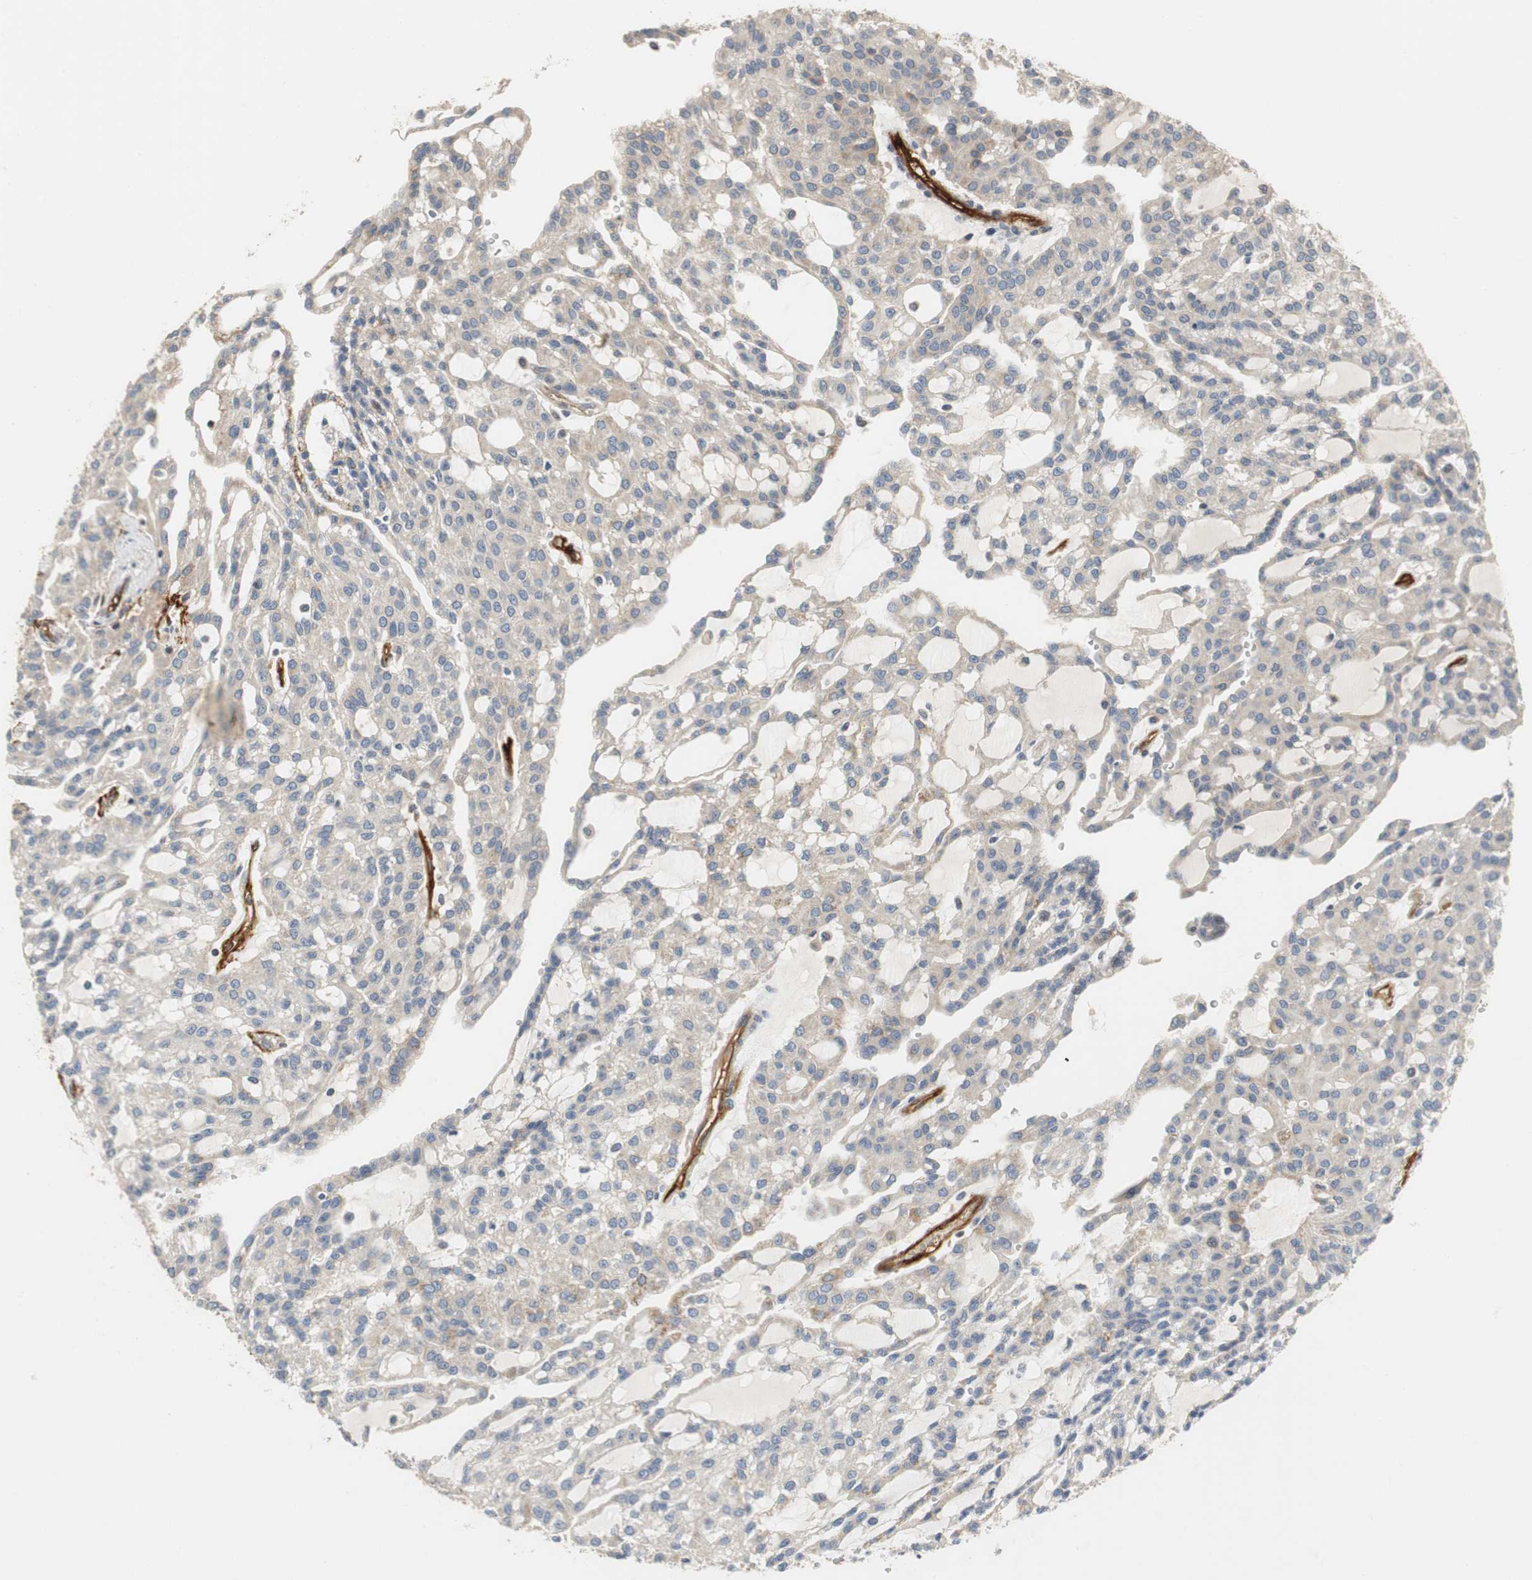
{"staining": {"intensity": "negative", "quantity": "none", "location": "none"}, "tissue": "renal cancer", "cell_type": "Tumor cells", "image_type": "cancer", "snomed": [{"axis": "morphology", "description": "Adenocarcinoma, NOS"}, {"axis": "topography", "description": "Kidney"}], "caption": "High power microscopy photomicrograph of an IHC image of renal cancer (adenocarcinoma), revealing no significant staining in tumor cells.", "gene": "ALPL", "patient": {"sex": "male", "age": 63}}